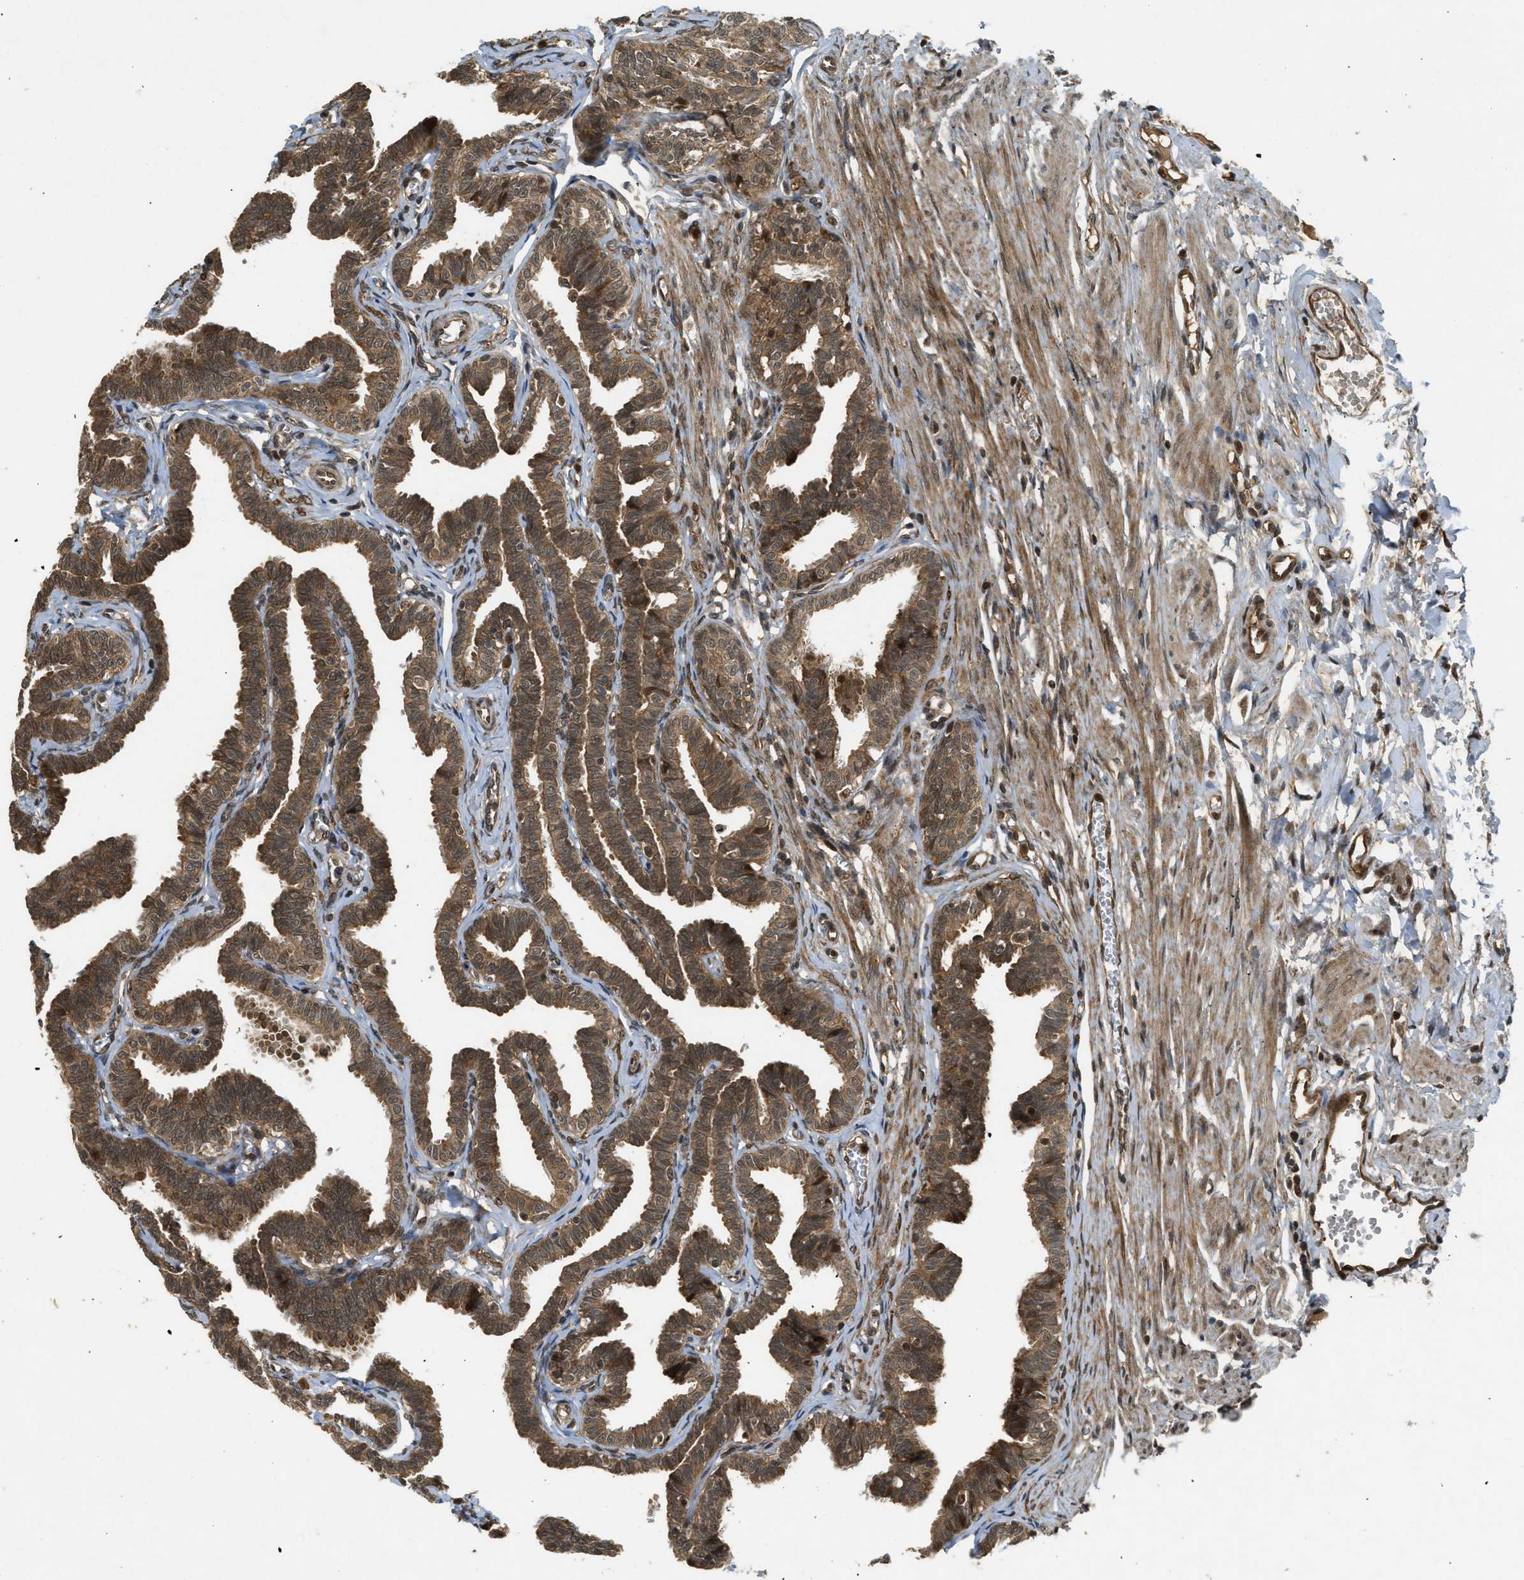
{"staining": {"intensity": "moderate", "quantity": ">75%", "location": "cytoplasmic/membranous,nuclear"}, "tissue": "fallopian tube", "cell_type": "Glandular cells", "image_type": "normal", "snomed": [{"axis": "morphology", "description": "Normal tissue, NOS"}, {"axis": "topography", "description": "Fallopian tube"}, {"axis": "topography", "description": "Ovary"}], "caption": "Brown immunohistochemical staining in benign fallopian tube exhibits moderate cytoplasmic/membranous,nuclear staining in approximately >75% of glandular cells.", "gene": "EIF2AK3", "patient": {"sex": "female", "age": 23}}